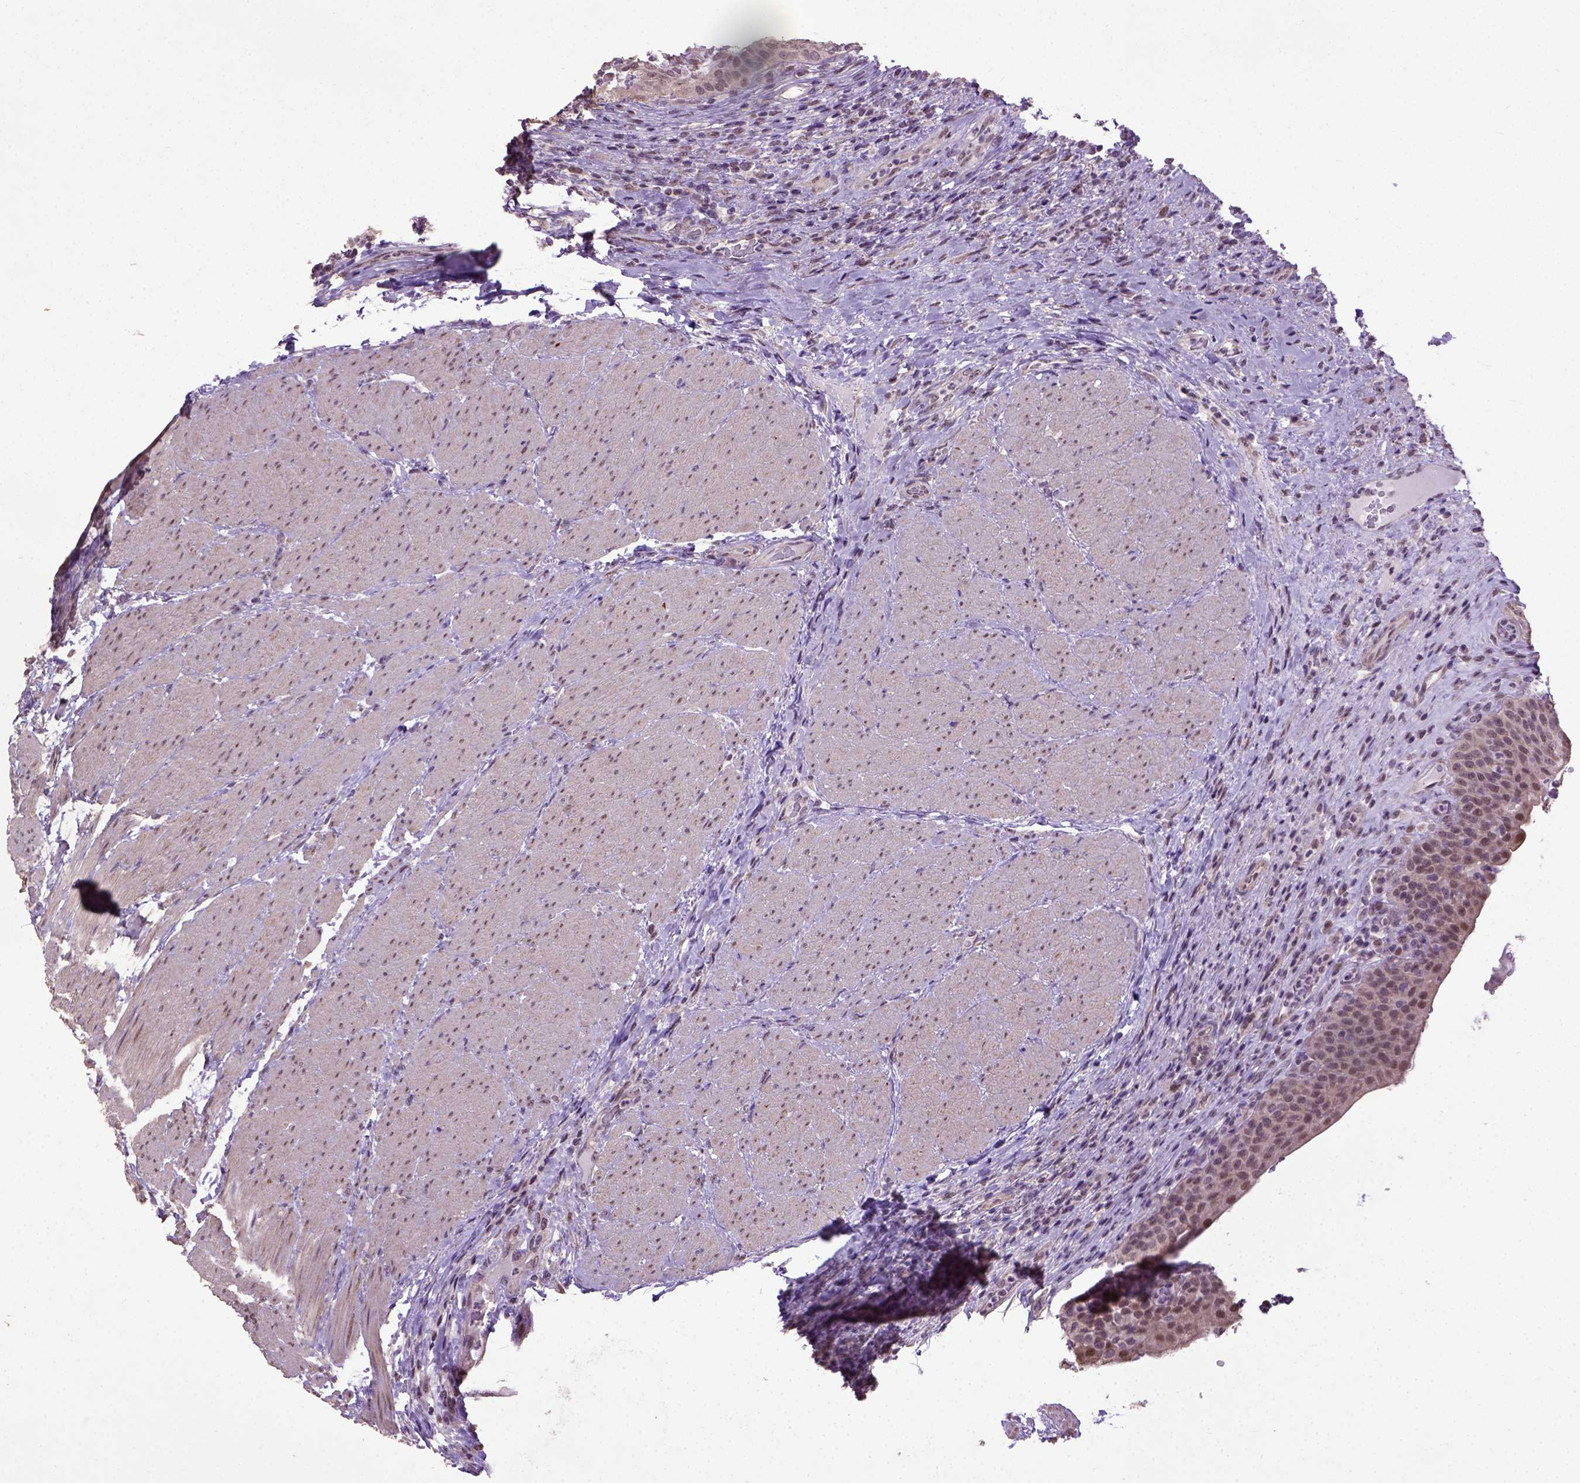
{"staining": {"intensity": "moderate", "quantity": ">75%", "location": "cytoplasmic/membranous,nuclear"}, "tissue": "urinary bladder", "cell_type": "Urothelial cells", "image_type": "normal", "snomed": [{"axis": "morphology", "description": "Normal tissue, NOS"}, {"axis": "topography", "description": "Urinary bladder"}, {"axis": "topography", "description": "Peripheral nerve tissue"}], "caption": "Brown immunohistochemical staining in benign human urinary bladder exhibits moderate cytoplasmic/membranous,nuclear positivity in about >75% of urothelial cells.", "gene": "UBA3", "patient": {"sex": "male", "age": 66}}